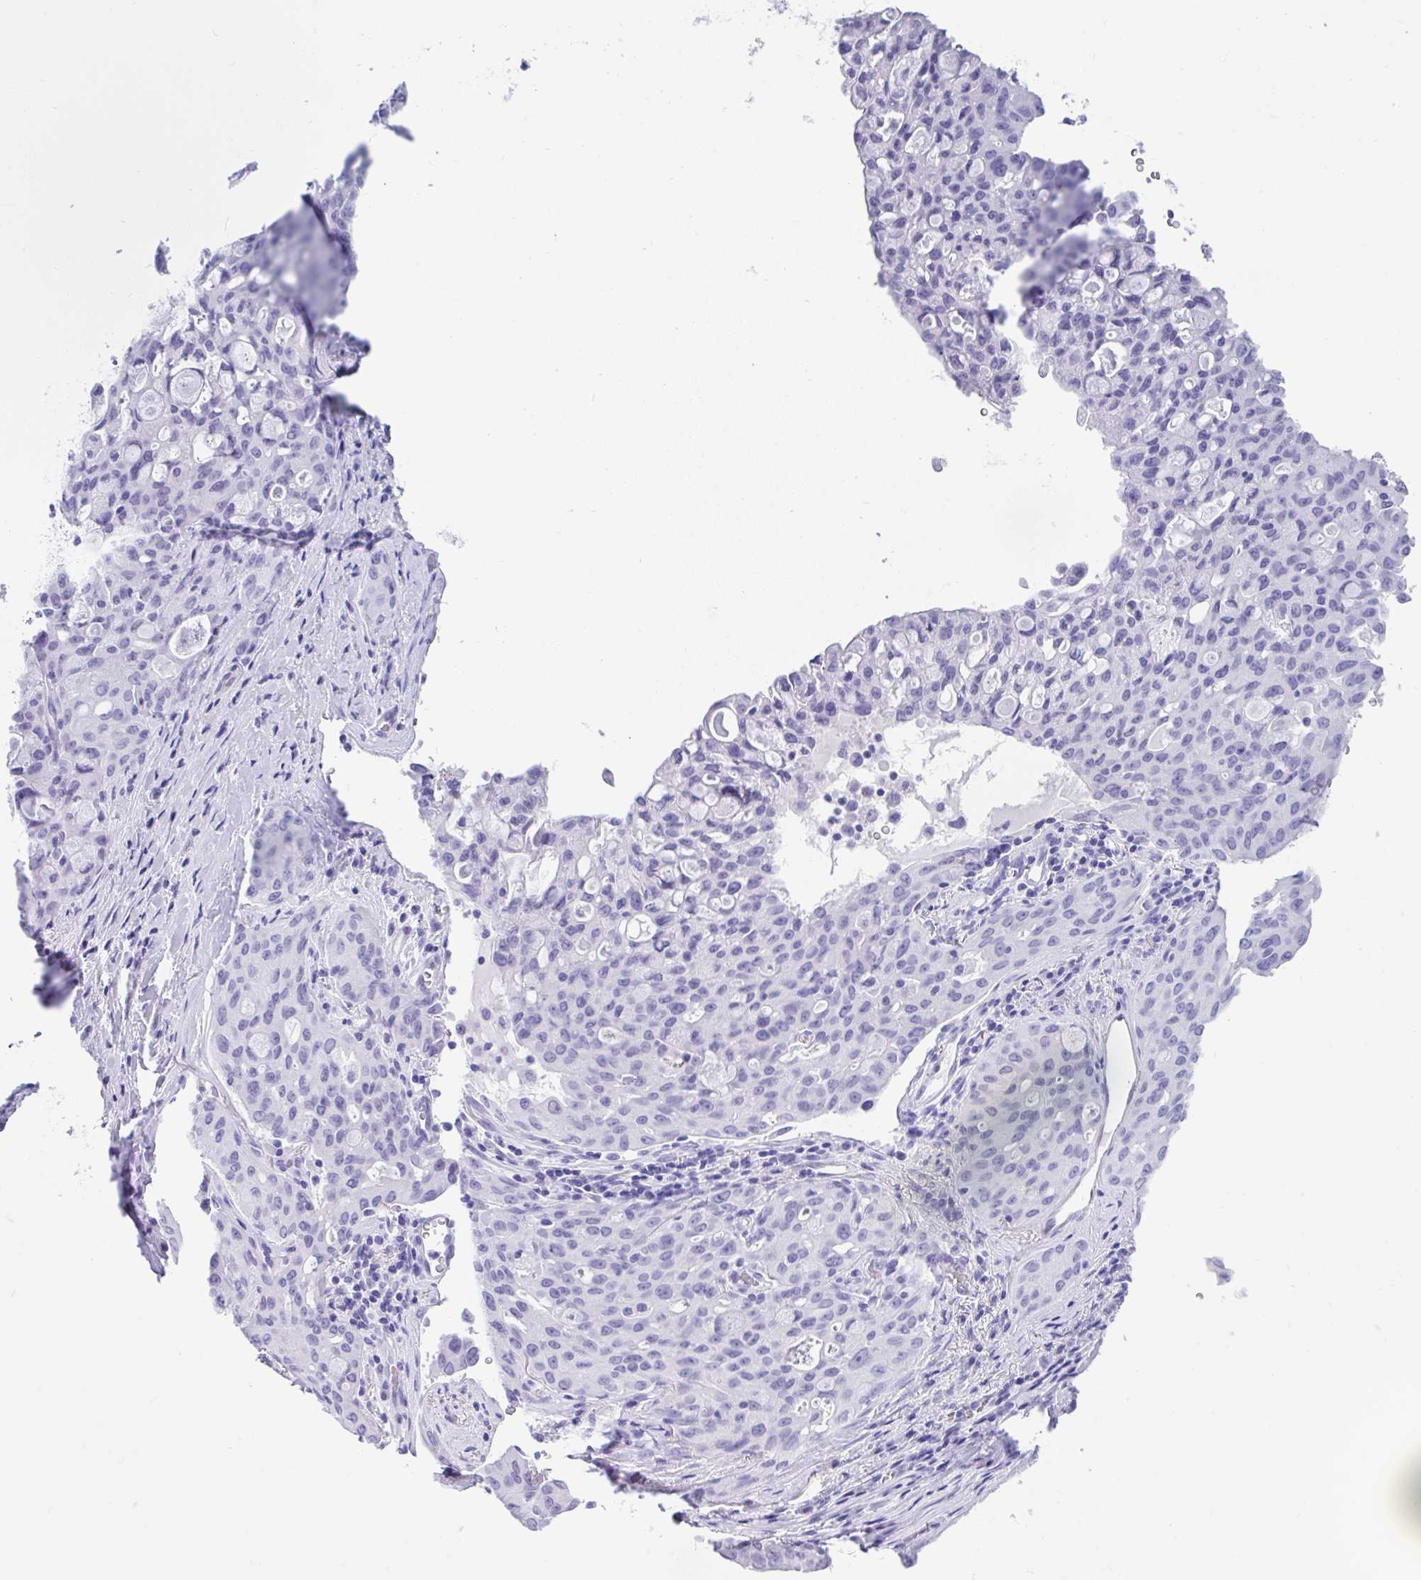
{"staining": {"intensity": "negative", "quantity": "none", "location": "none"}, "tissue": "lung cancer", "cell_type": "Tumor cells", "image_type": "cancer", "snomed": [{"axis": "morphology", "description": "Adenocarcinoma, NOS"}, {"axis": "topography", "description": "Lung"}], "caption": "This is a micrograph of immunohistochemistry staining of lung adenocarcinoma, which shows no staining in tumor cells.", "gene": "FAM107A", "patient": {"sex": "female", "age": 44}}